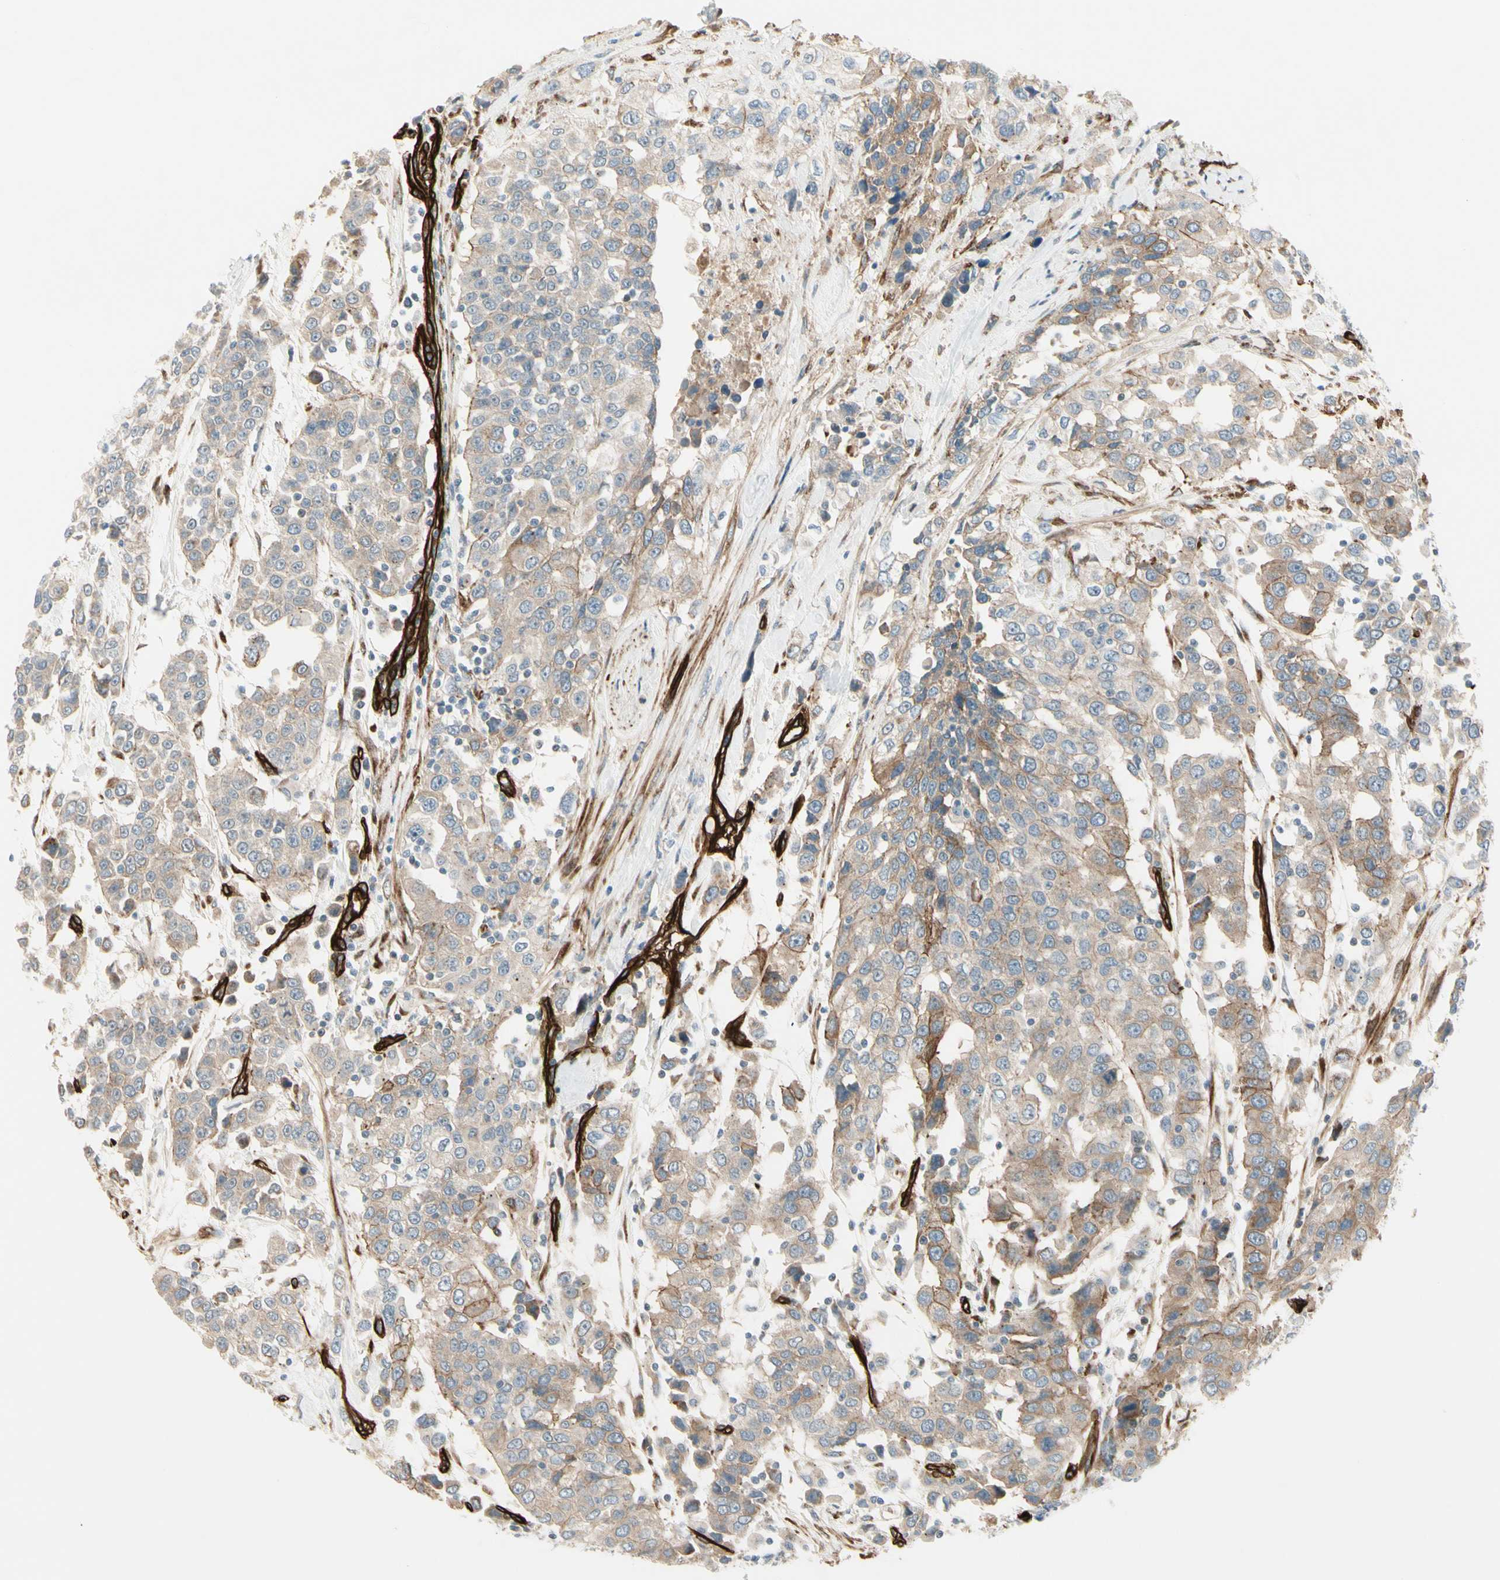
{"staining": {"intensity": "weak", "quantity": "25%-75%", "location": "cytoplasmic/membranous"}, "tissue": "urothelial cancer", "cell_type": "Tumor cells", "image_type": "cancer", "snomed": [{"axis": "morphology", "description": "Urothelial carcinoma, High grade"}, {"axis": "topography", "description": "Urinary bladder"}], "caption": "Immunohistochemical staining of urothelial cancer reveals weak cytoplasmic/membranous protein positivity in approximately 25%-75% of tumor cells. (DAB = brown stain, brightfield microscopy at high magnification).", "gene": "MCAM", "patient": {"sex": "female", "age": 80}}